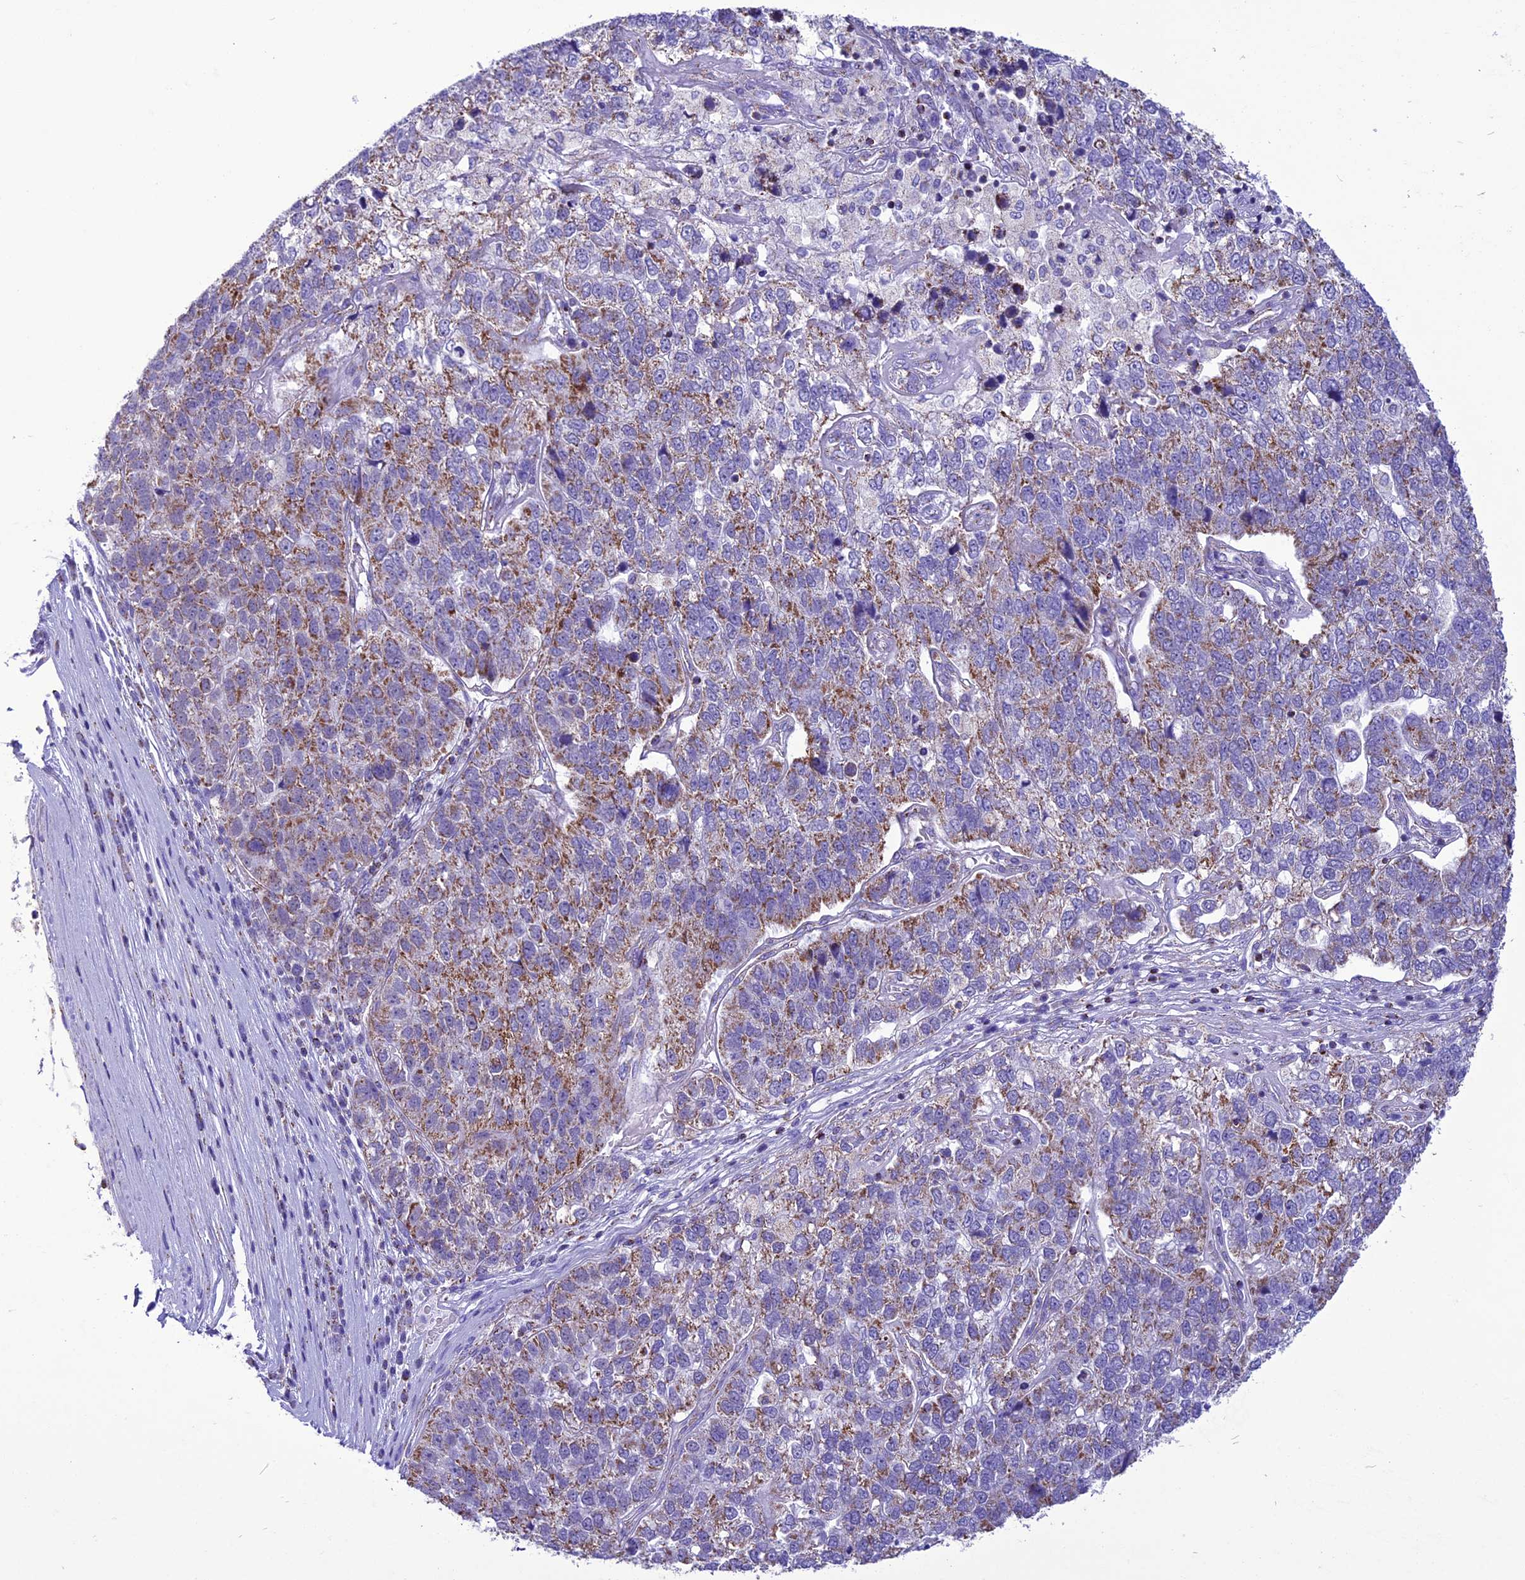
{"staining": {"intensity": "moderate", "quantity": "25%-75%", "location": "cytoplasmic/membranous"}, "tissue": "pancreatic cancer", "cell_type": "Tumor cells", "image_type": "cancer", "snomed": [{"axis": "morphology", "description": "Adenocarcinoma, NOS"}, {"axis": "topography", "description": "Pancreas"}], "caption": "Protein positivity by immunohistochemistry demonstrates moderate cytoplasmic/membranous staining in about 25%-75% of tumor cells in adenocarcinoma (pancreatic).", "gene": "ICA1L", "patient": {"sex": "female", "age": 61}}